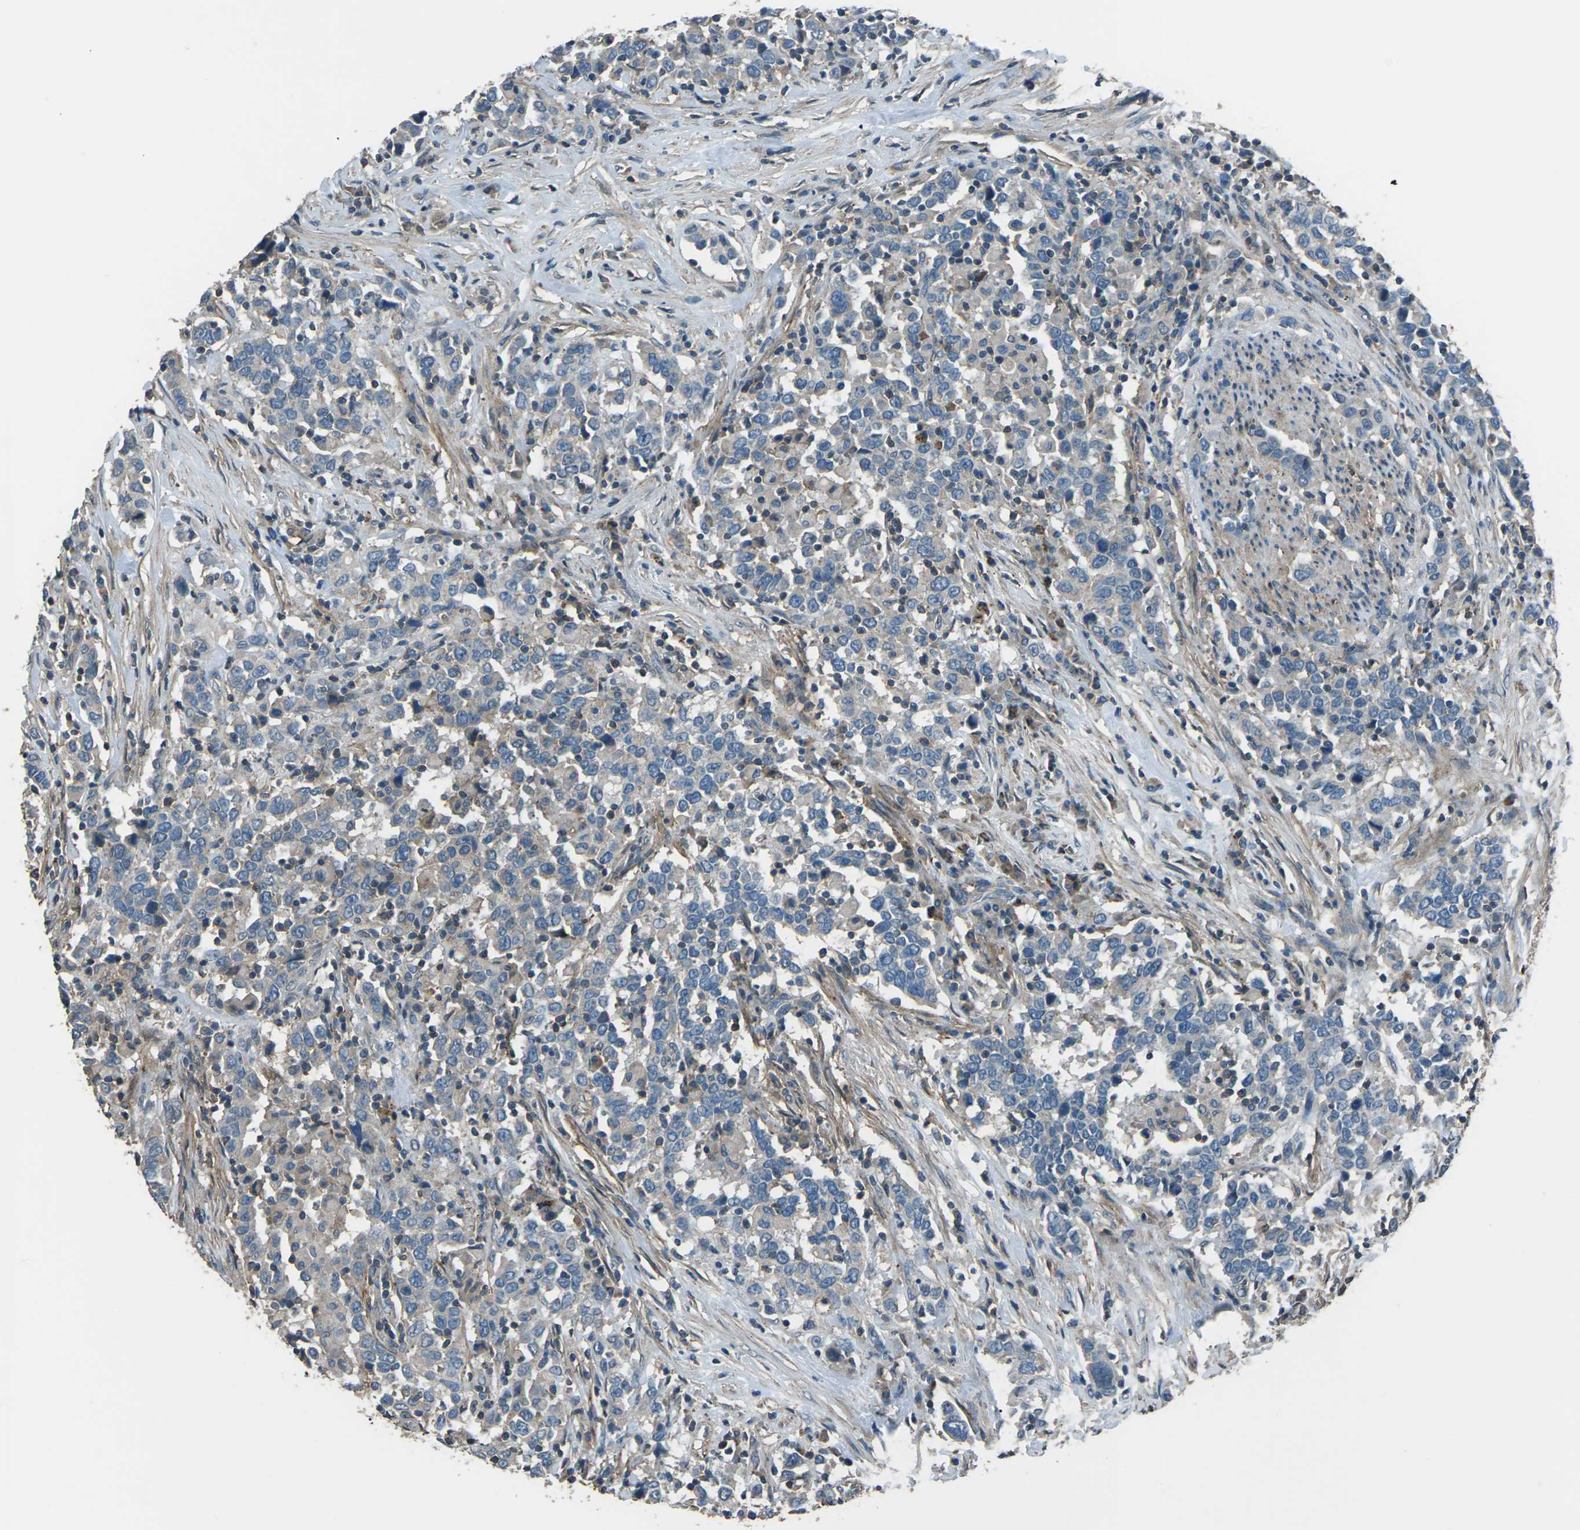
{"staining": {"intensity": "weak", "quantity": "25%-75%", "location": "cytoplasmic/membranous"}, "tissue": "urothelial cancer", "cell_type": "Tumor cells", "image_type": "cancer", "snomed": [{"axis": "morphology", "description": "Urothelial carcinoma, High grade"}, {"axis": "topography", "description": "Urinary bladder"}], "caption": "High-grade urothelial carcinoma stained for a protein exhibits weak cytoplasmic/membranous positivity in tumor cells.", "gene": "CMTM4", "patient": {"sex": "male", "age": 61}}